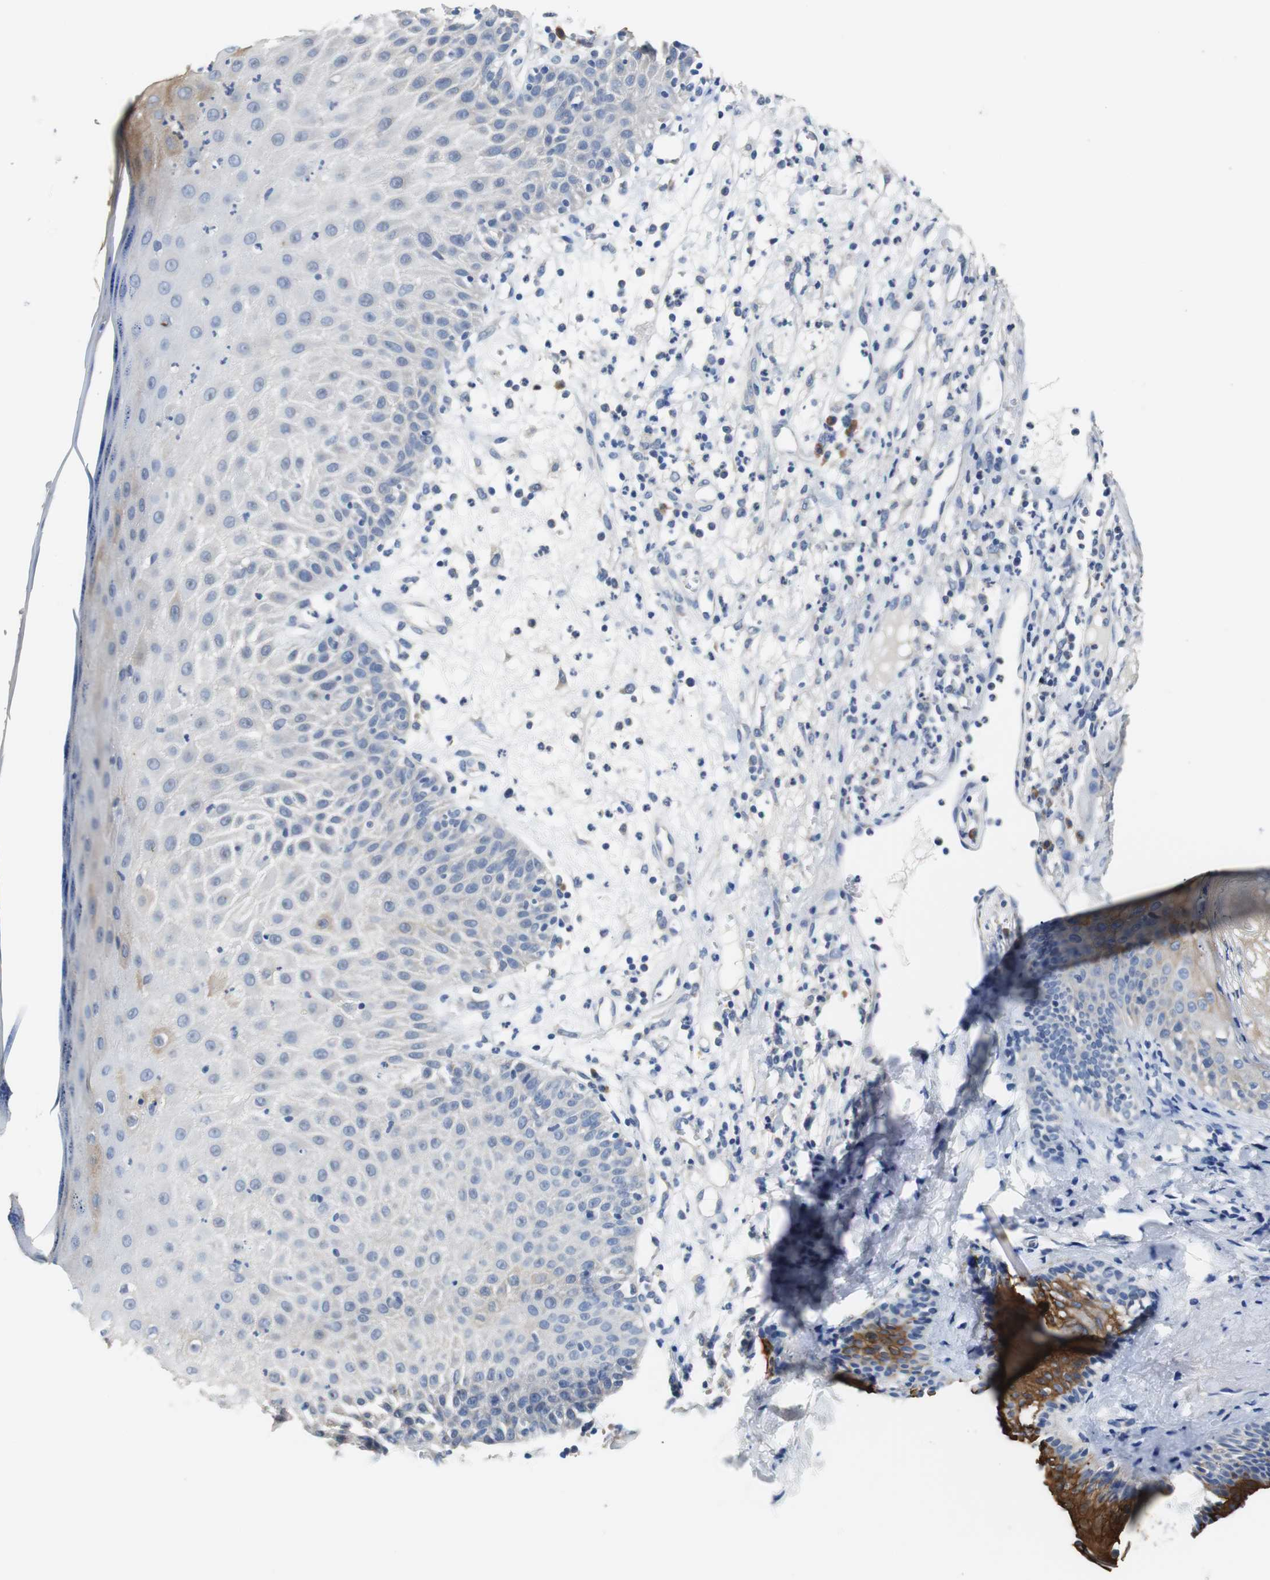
{"staining": {"intensity": "negative", "quantity": "none", "location": "none"}, "tissue": "skin cancer", "cell_type": "Tumor cells", "image_type": "cancer", "snomed": [{"axis": "morphology", "description": "Squamous cell carcinoma, NOS"}, {"axis": "topography", "description": "Skin"}], "caption": "Immunohistochemistry micrograph of skin squamous cell carcinoma stained for a protein (brown), which shows no positivity in tumor cells.", "gene": "PCK1", "patient": {"sex": "female", "age": 78}}